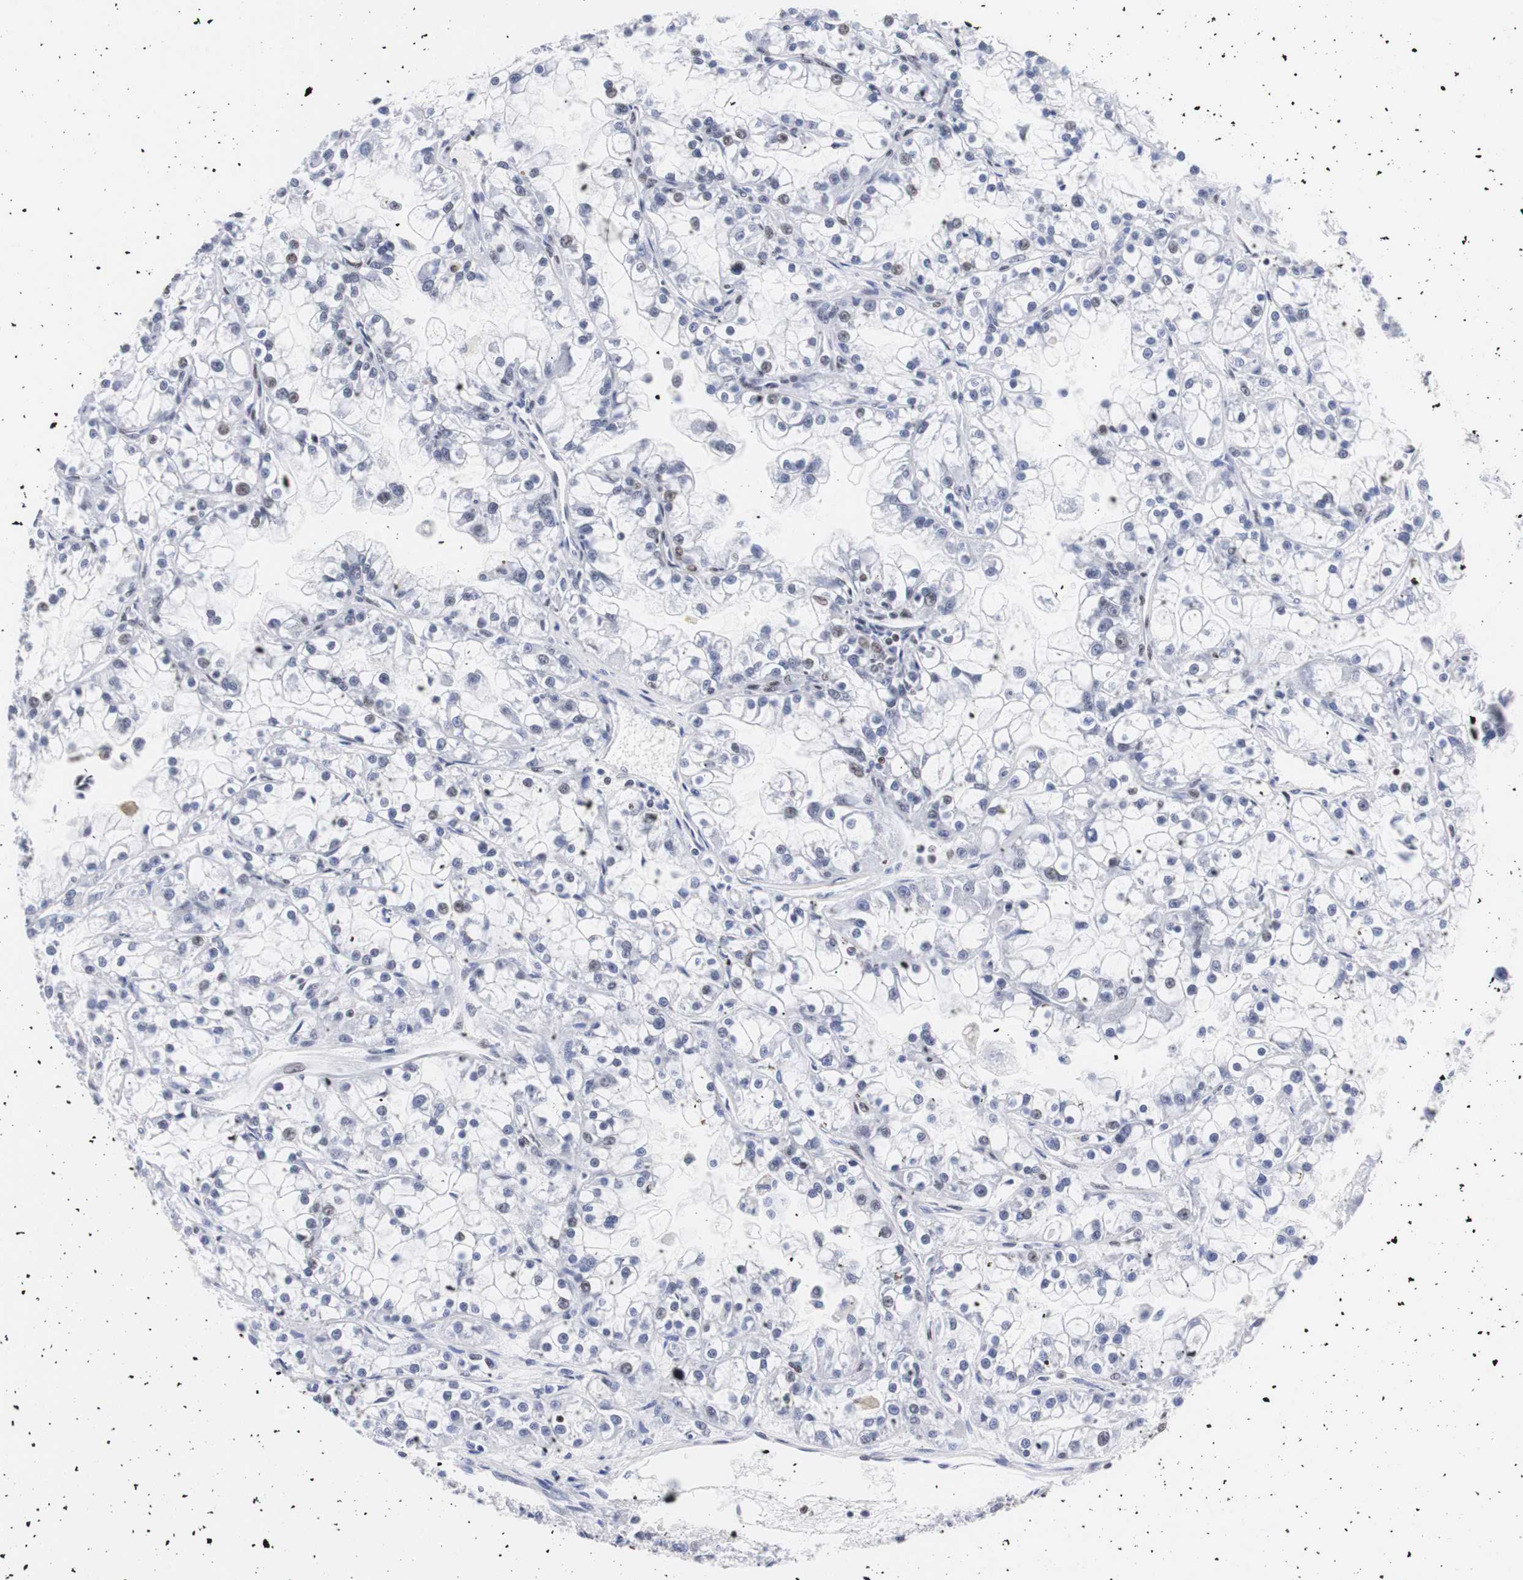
{"staining": {"intensity": "weak", "quantity": "<25%", "location": "nuclear"}, "tissue": "renal cancer", "cell_type": "Tumor cells", "image_type": "cancer", "snomed": [{"axis": "morphology", "description": "Adenocarcinoma, NOS"}, {"axis": "topography", "description": "Kidney"}], "caption": "IHC histopathology image of human adenocarcinoma (renal) stained for a protein (brown), which displays no positivity in tumor cells.", "gene": "HNRNPH2", "patient": {"sex": "female", "age": 52}}